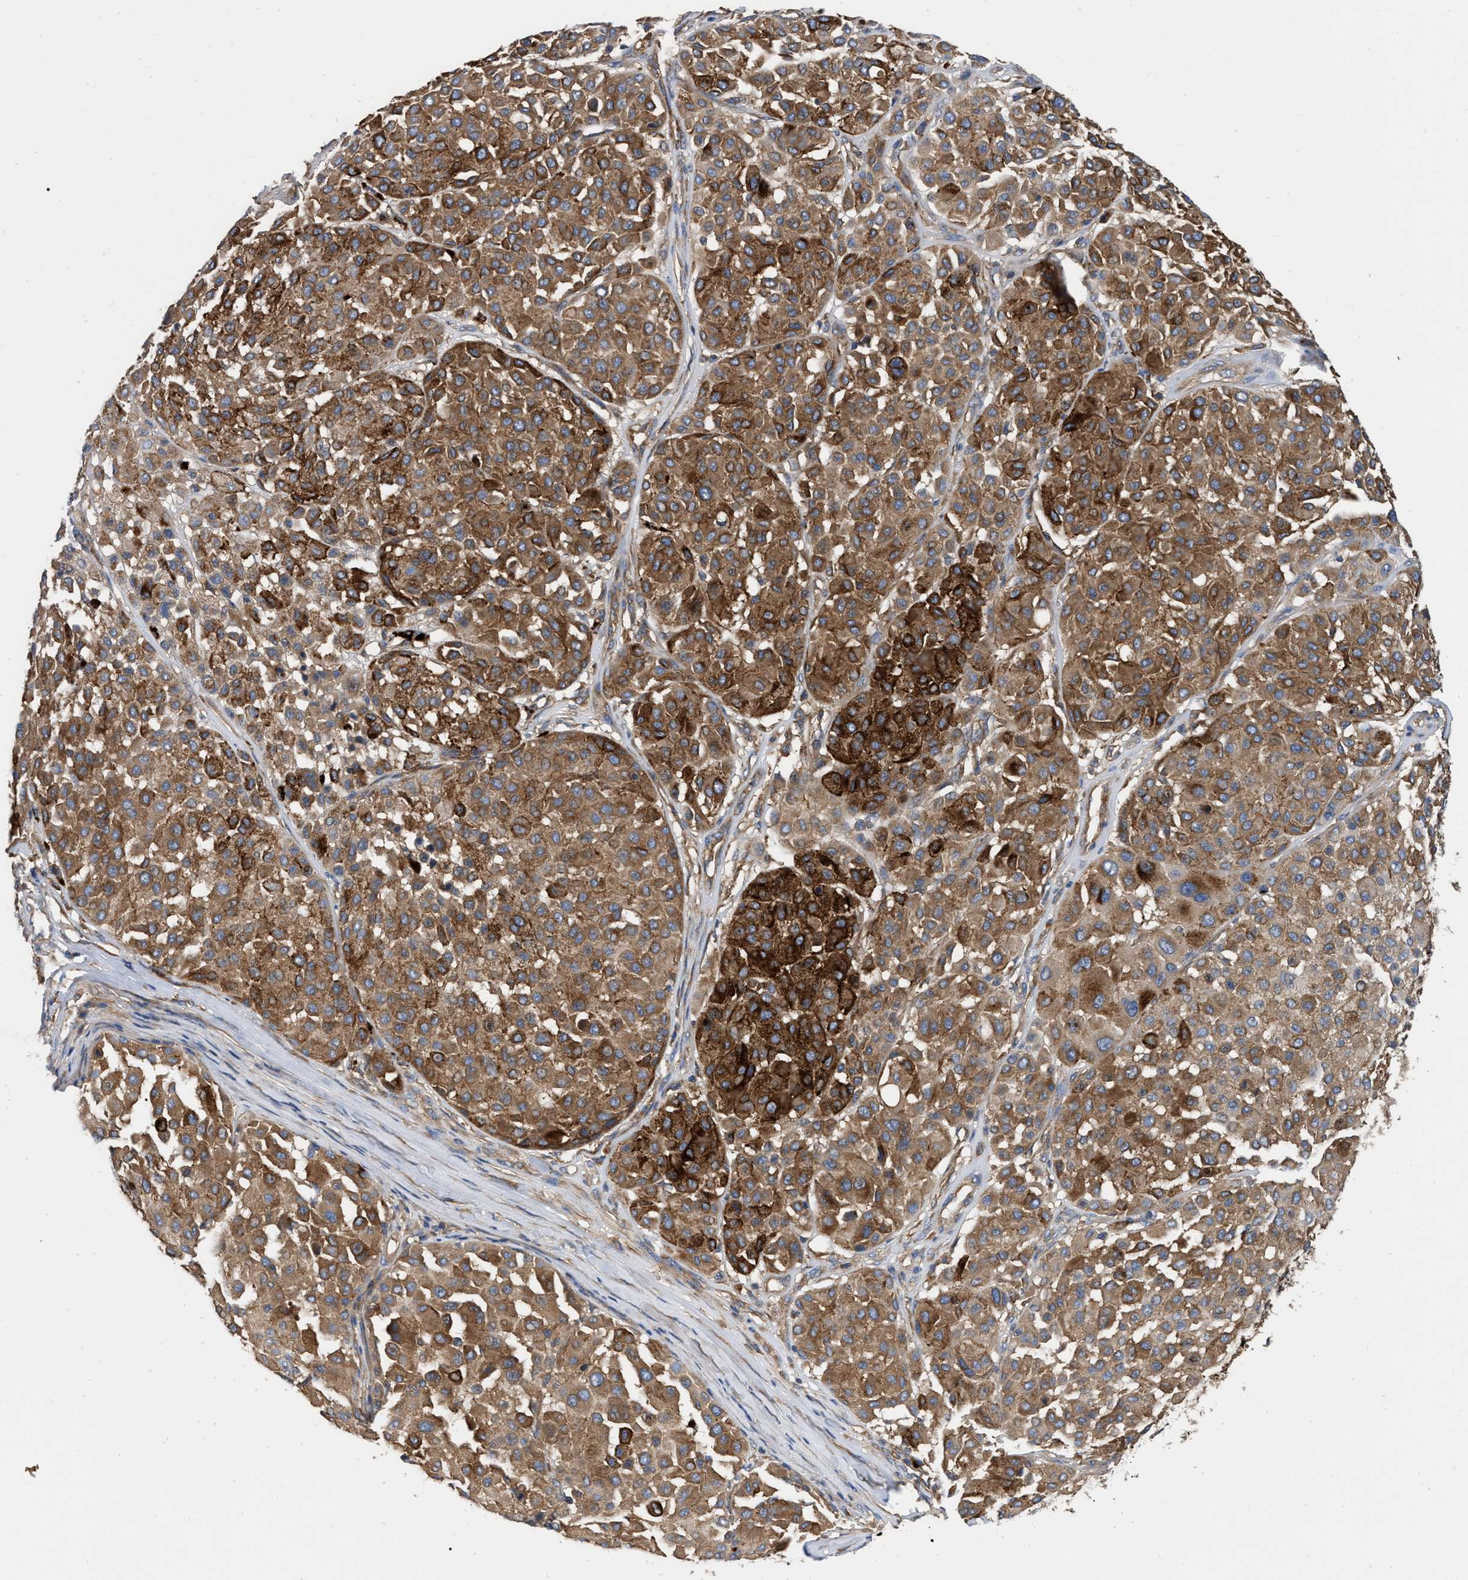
{"staining": {"intensity": "strong", "quantity": ">75%", "location": "cytoplasmic/membranous"}, "tissue": "melanoma", "cell_type": "Tumor cells", "image_type": "cancer", "snomed": [{"axis": "morphology", "description": "Malignant melanoma, Metastatic site"}, {"axis": "topography", "description": "Soft tissue"}], "caption": "Approximately >75% of tumor cells in melanoma show strong cytoplasmic/membranous protein expression as visualized by brown immunohistochemical staining.", "gene": "RABEP1", "patient": {"sex": "male", "age": 41}}